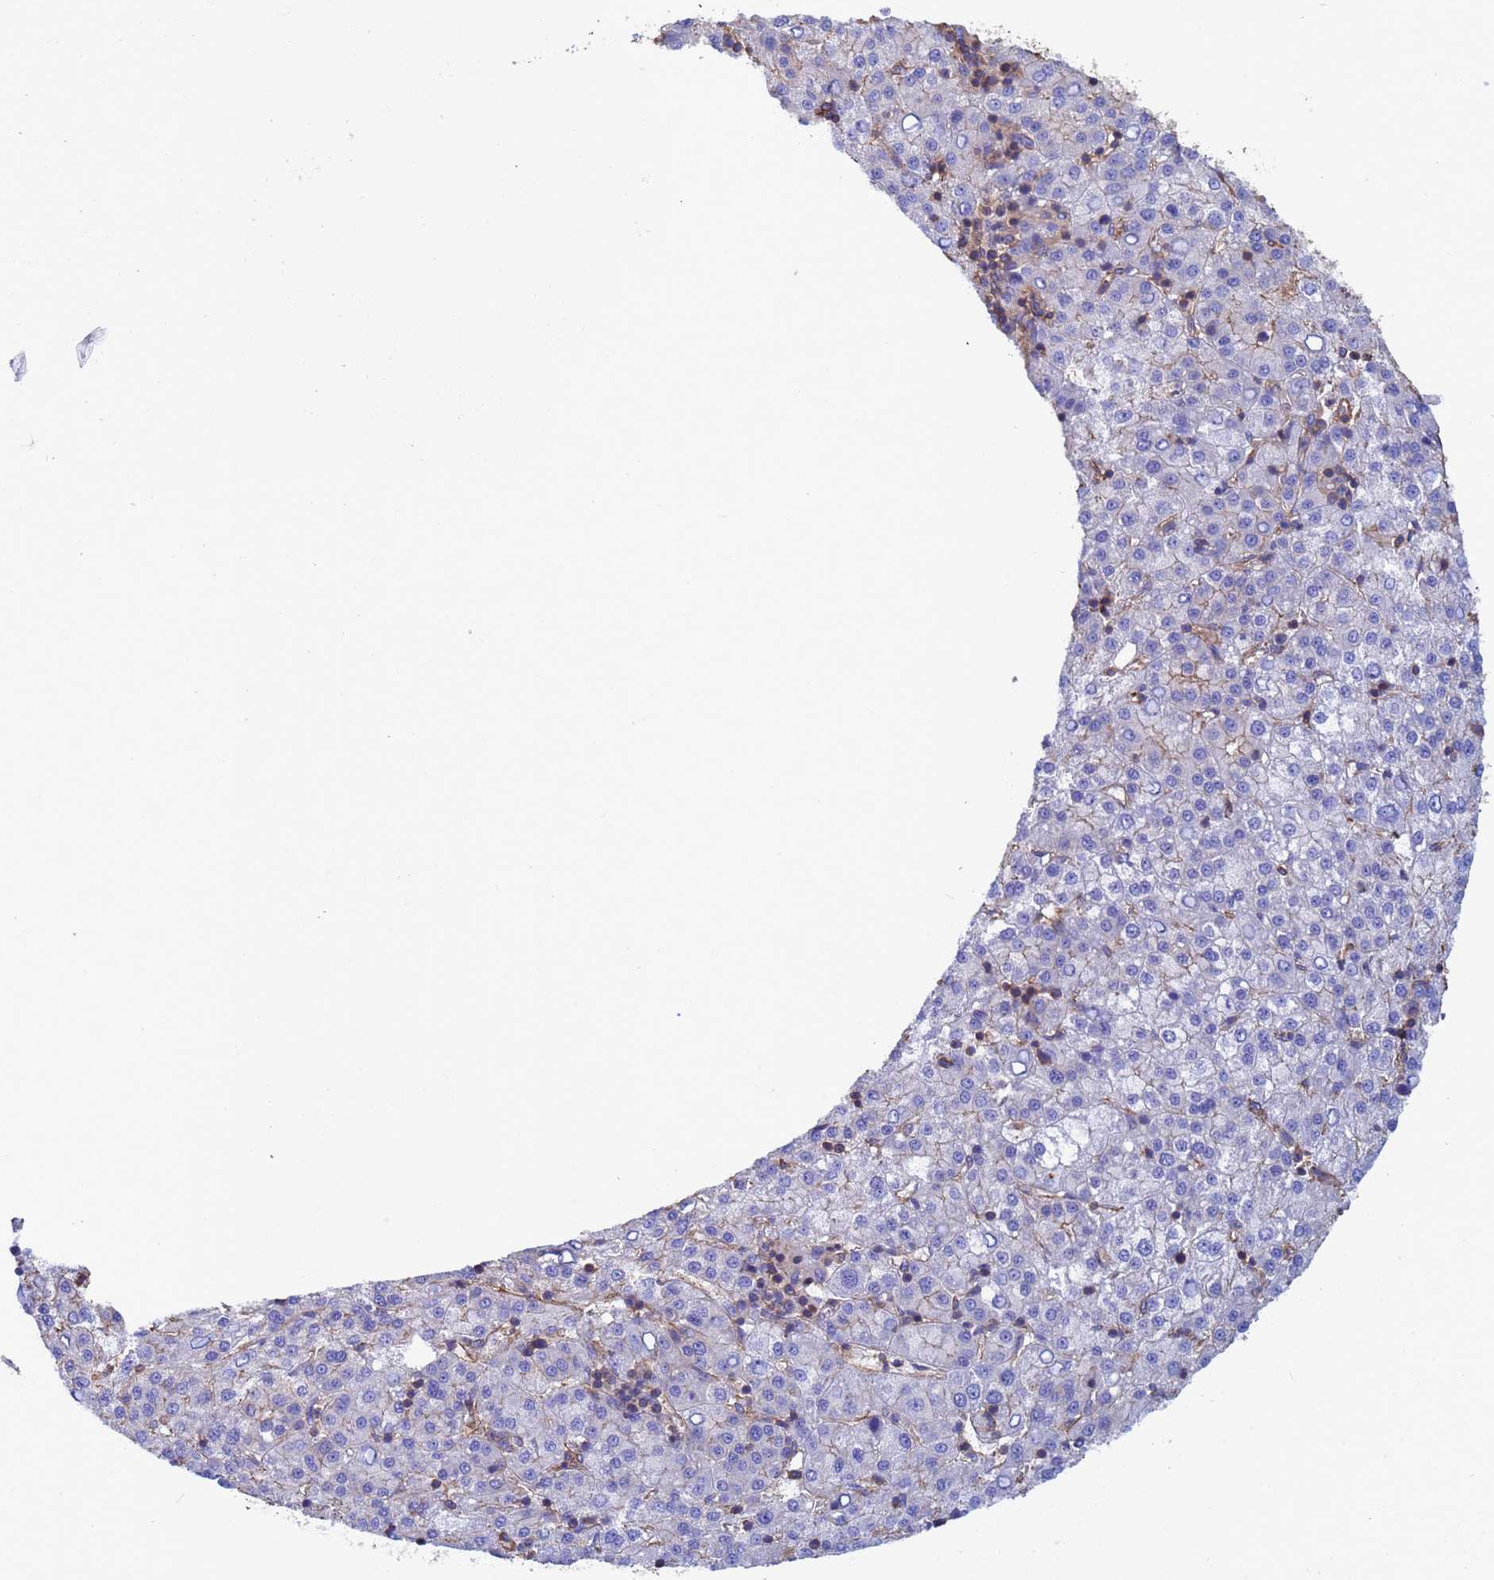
{"staining": {"intensity": "negative", "quantity": "none", "location": "none"}, "tissue": "liver cancer", "cell_type": "Tumor cells", "image_type": "cancer", "snomed": [{"axis": "morphology", "description": "Carcinoma, Hepatocellular, NOS"}, {"axis": "topography", "description": "Liver"}], "caption": "Liver hepatocellular carcinoma was stained to show a protein in brown. There is no significant expression in tumor cells.", "gene": "MYL12A", "patient": {"sex": "female", "age": 58}}